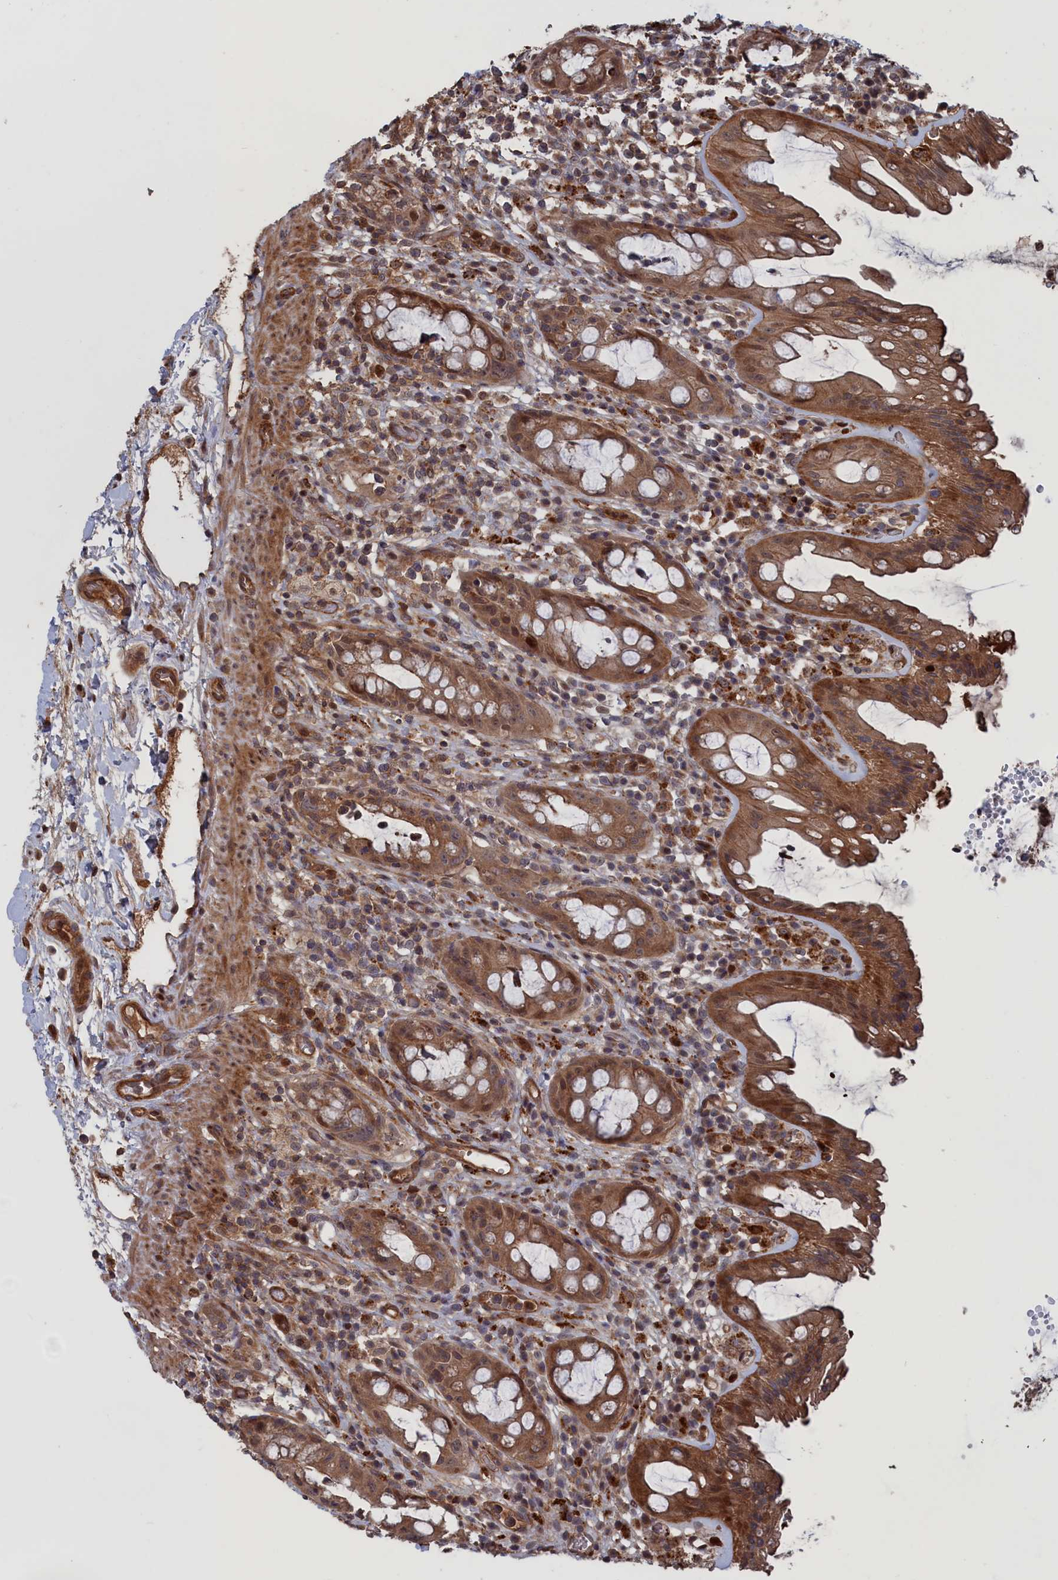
{"staining": {"intensity": "moderate", "quantity": ">75%", "location": "cytoplasmic/membranous,nuclear"}, "tissue": "rectum", "cell_type": "Glandular cells", "image_type": "normal", "snomed": [{"axis": "morphology", "description": "Normal tissue, NOS"}, {"axis": "topography", "description": "Rectum"}], "caption": "Immunohistochemistry (DAB) staining of normal human rectum displays moderate cytoplasmic/membranous,nuclear protein expression in about >75% of glandular cells.", "gene": "PLA2G15", "patient": {"sex": "female", "age": 57}}